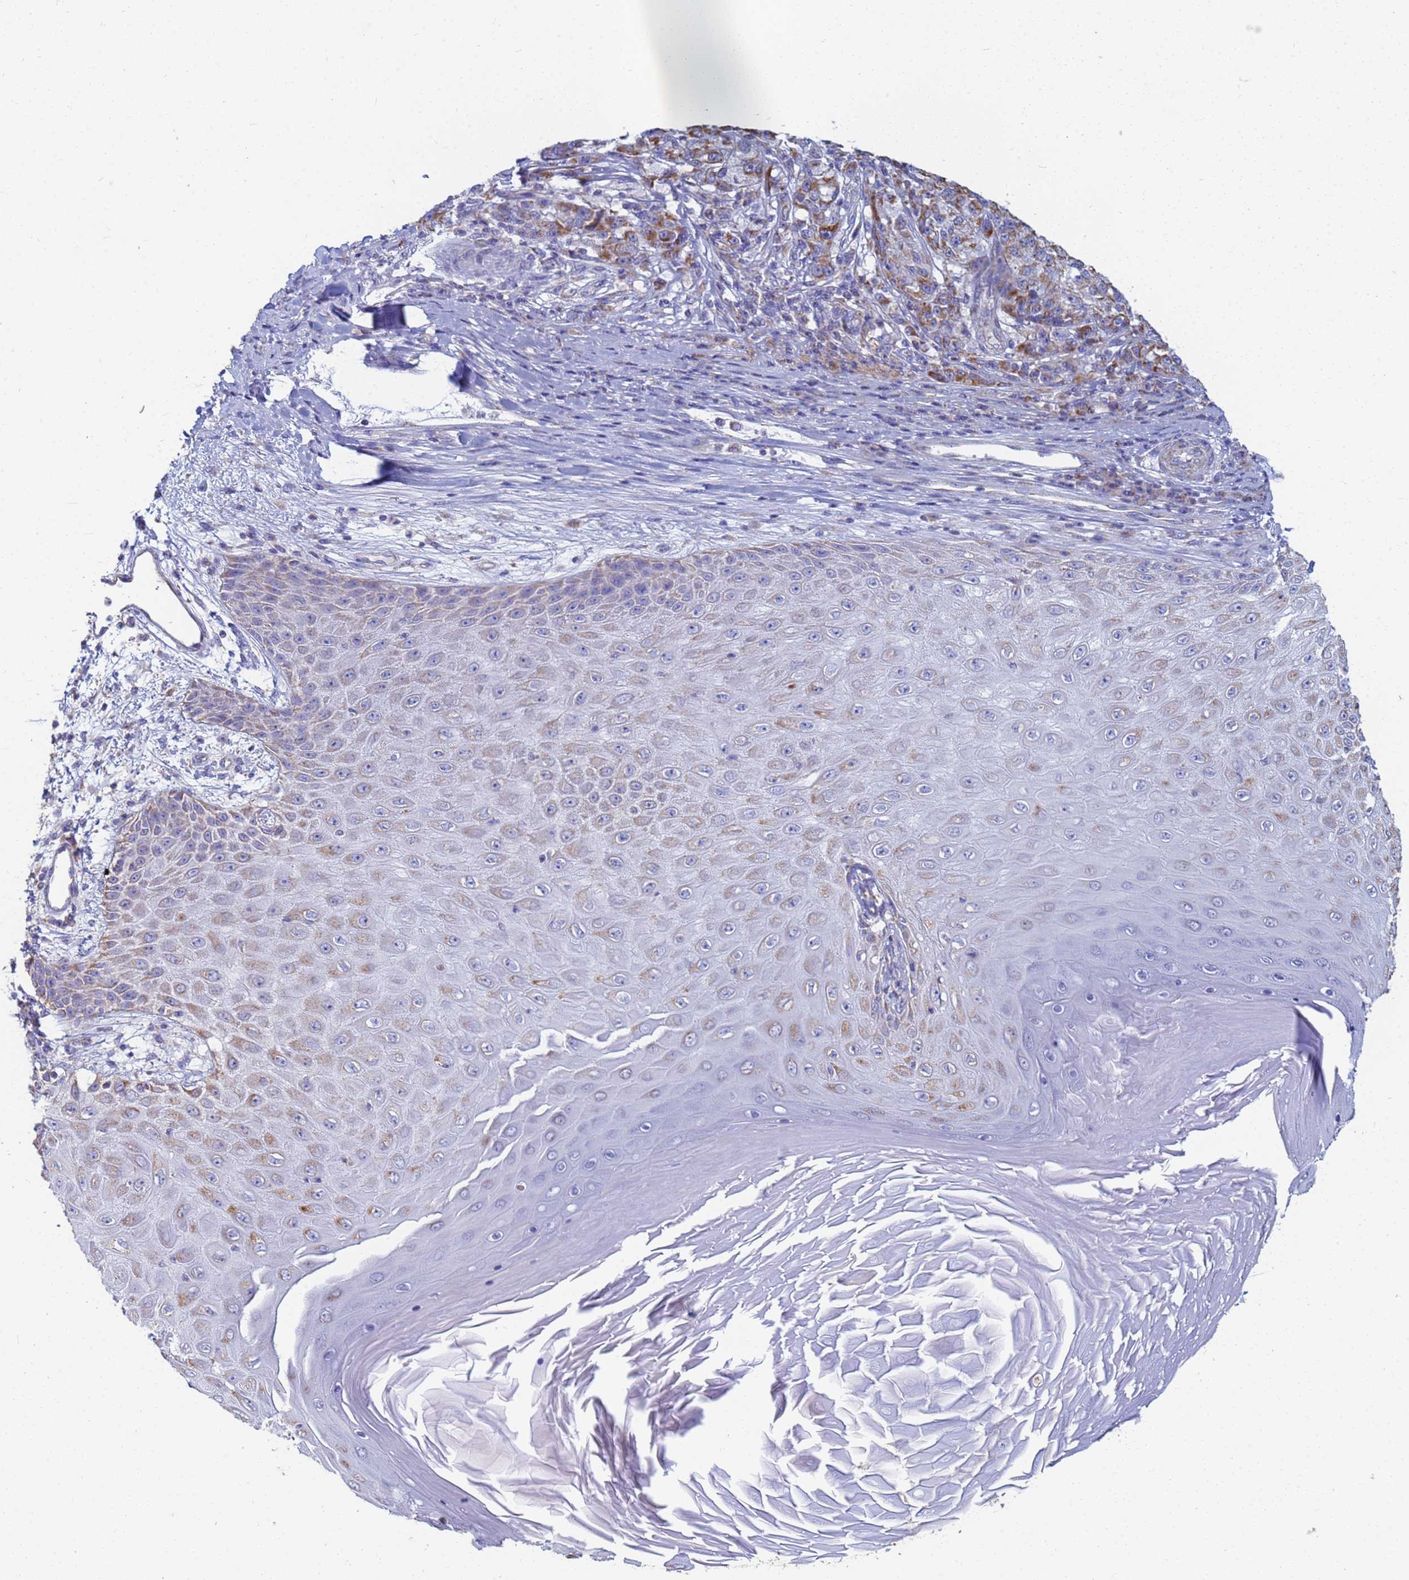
{"staining": {"intensity": "moderate", "quantity": ">75%", "location": "cytoplasmic/membranous"}, "tissue": "melanoma", "cell_type": "Tumor cells", "image_type": "cancer", "snomed": [{"axis": "morphology", "description": "Malignant melanoma, NOS"}, {"axis": "topography", "description": "Skin"}], "caption": "A medium amount of moderate cytoplasmic/membranous expression is present in approximately >75% of tumor cells in melanoma tissue.", "gene": "UQCRH", "patient": {"sex": "male", "age": 53}}